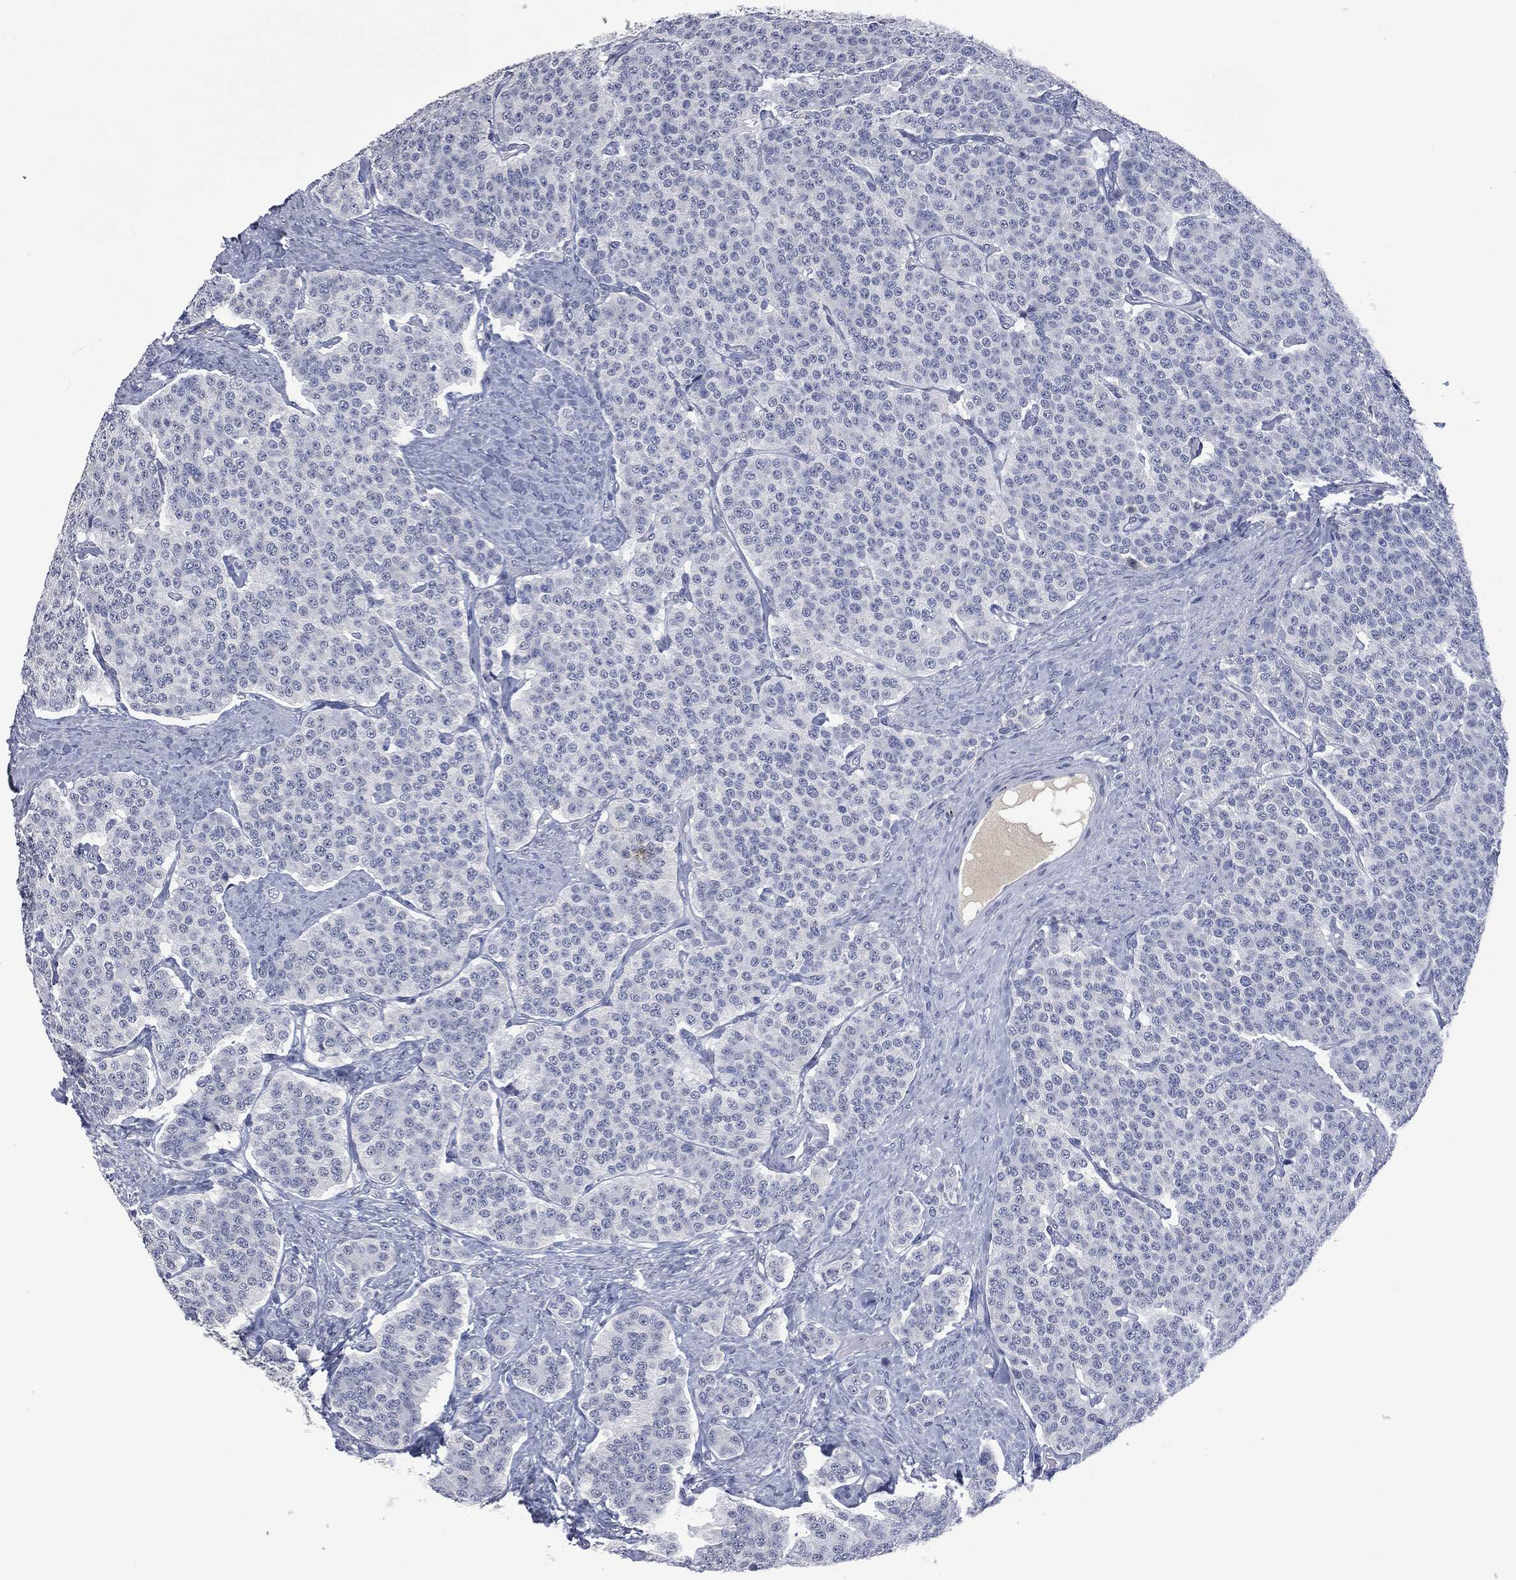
{"staining": {"intensity": "negative", "quantity": "none", "location": "none"}, "tissue": "carcinoid", "cell_type": "Tumor cells", "image_type": "cancer", "snomed": [{"axis": "morphology", "description": "Carcinoid, malignant, NOS"}, {"axis": "topography", "description": "Small intestine"}], "caption": "Tumor cells show no significant expression in carcinoid (malignant).", "gene": "SIGLEC7", "patient": {"sex": "female", "age": 58}}